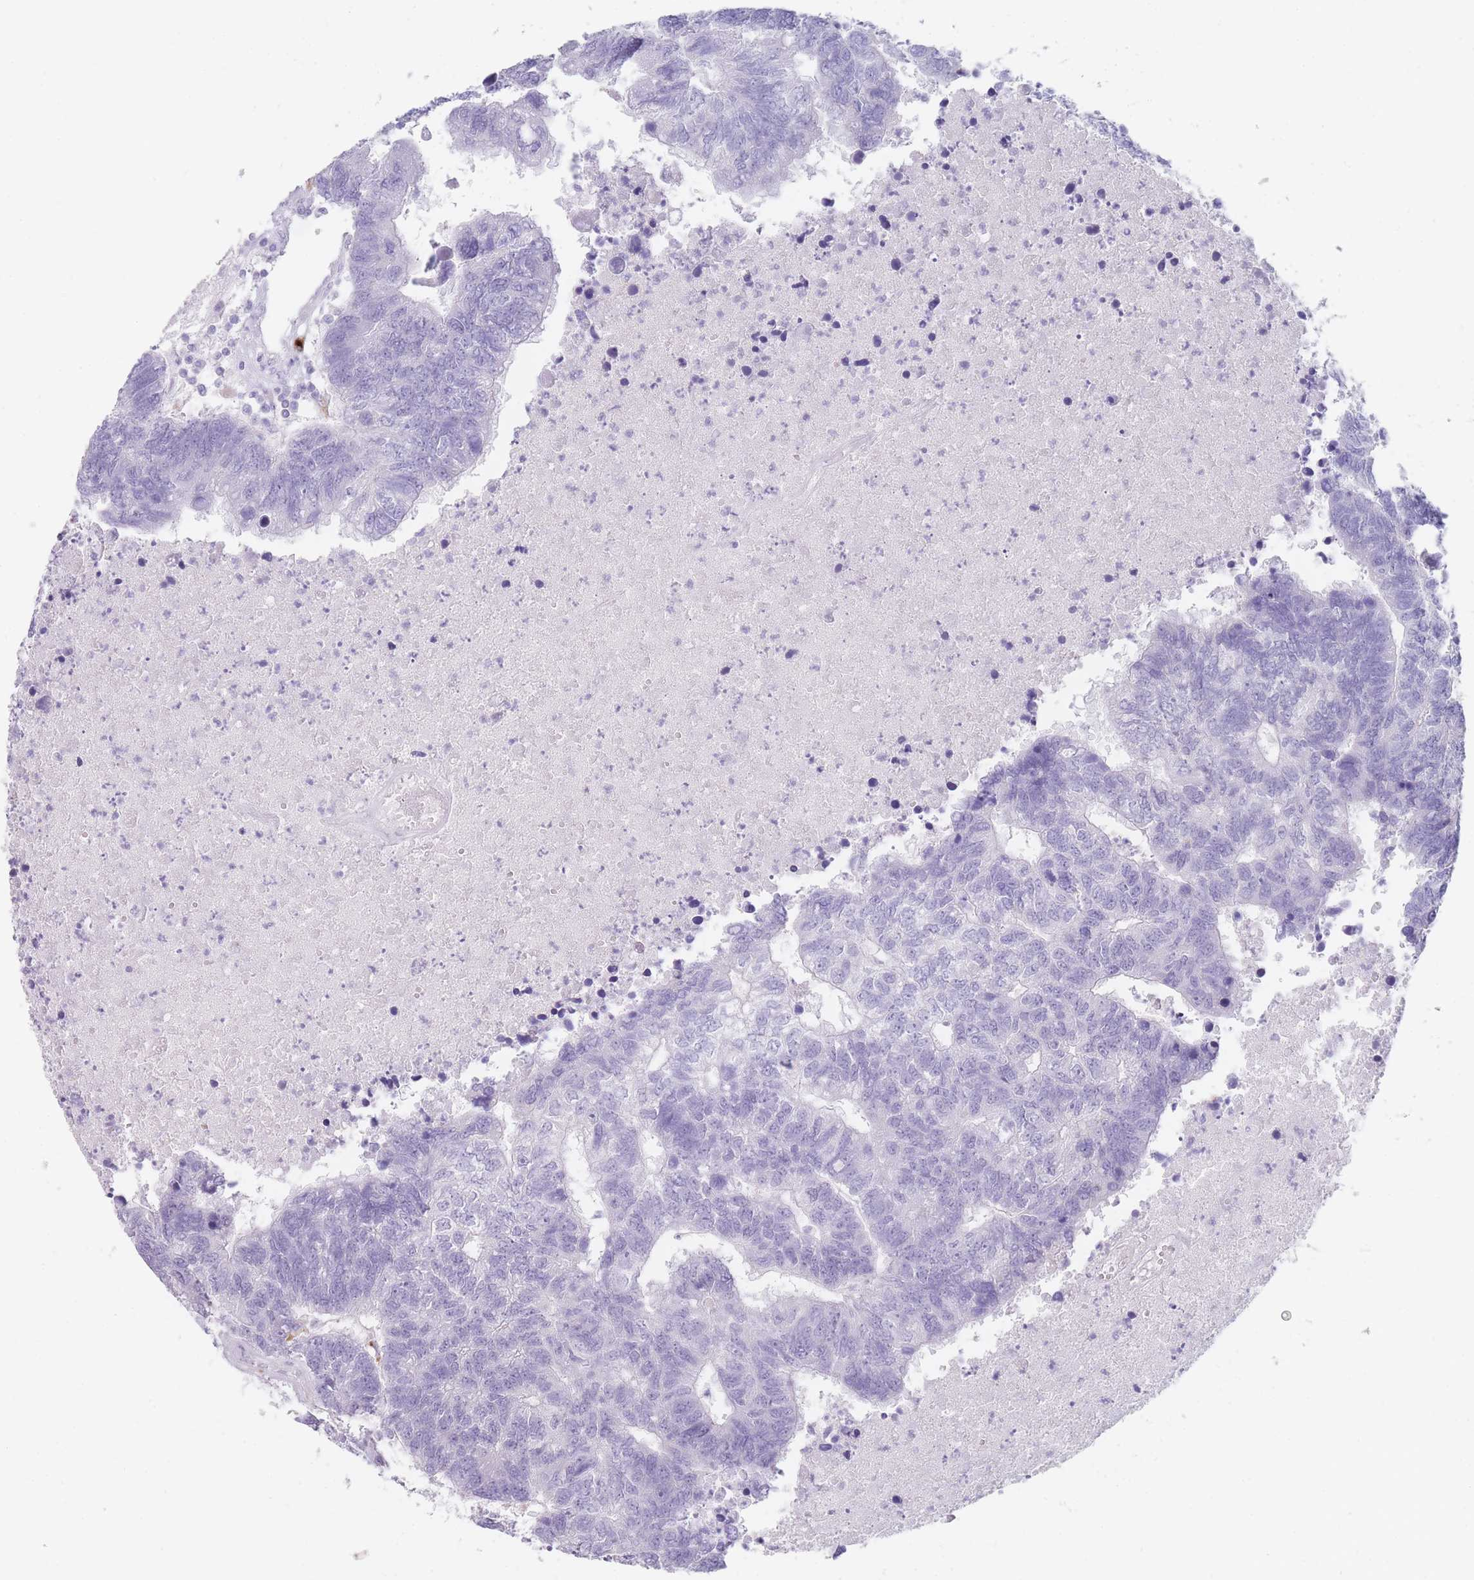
{"staining": {"intensity": "negative", "quantity": "none", "location": "none"}, "tissue": "colorectal cancer", "cell_type": "Tumor cells", "image_type": "cancer", "snomed": [{"axis": "morphology", "description": "Adenocarcinoma, NOS"}, {"axis": "topography", "description": "Colon"}], "caption": "Immunohistochemistry of colorectal adenocarcinoma shows no expression in tumor cells.", "gene": "RHO", "patient": {"sex": "female", "age": 48}}